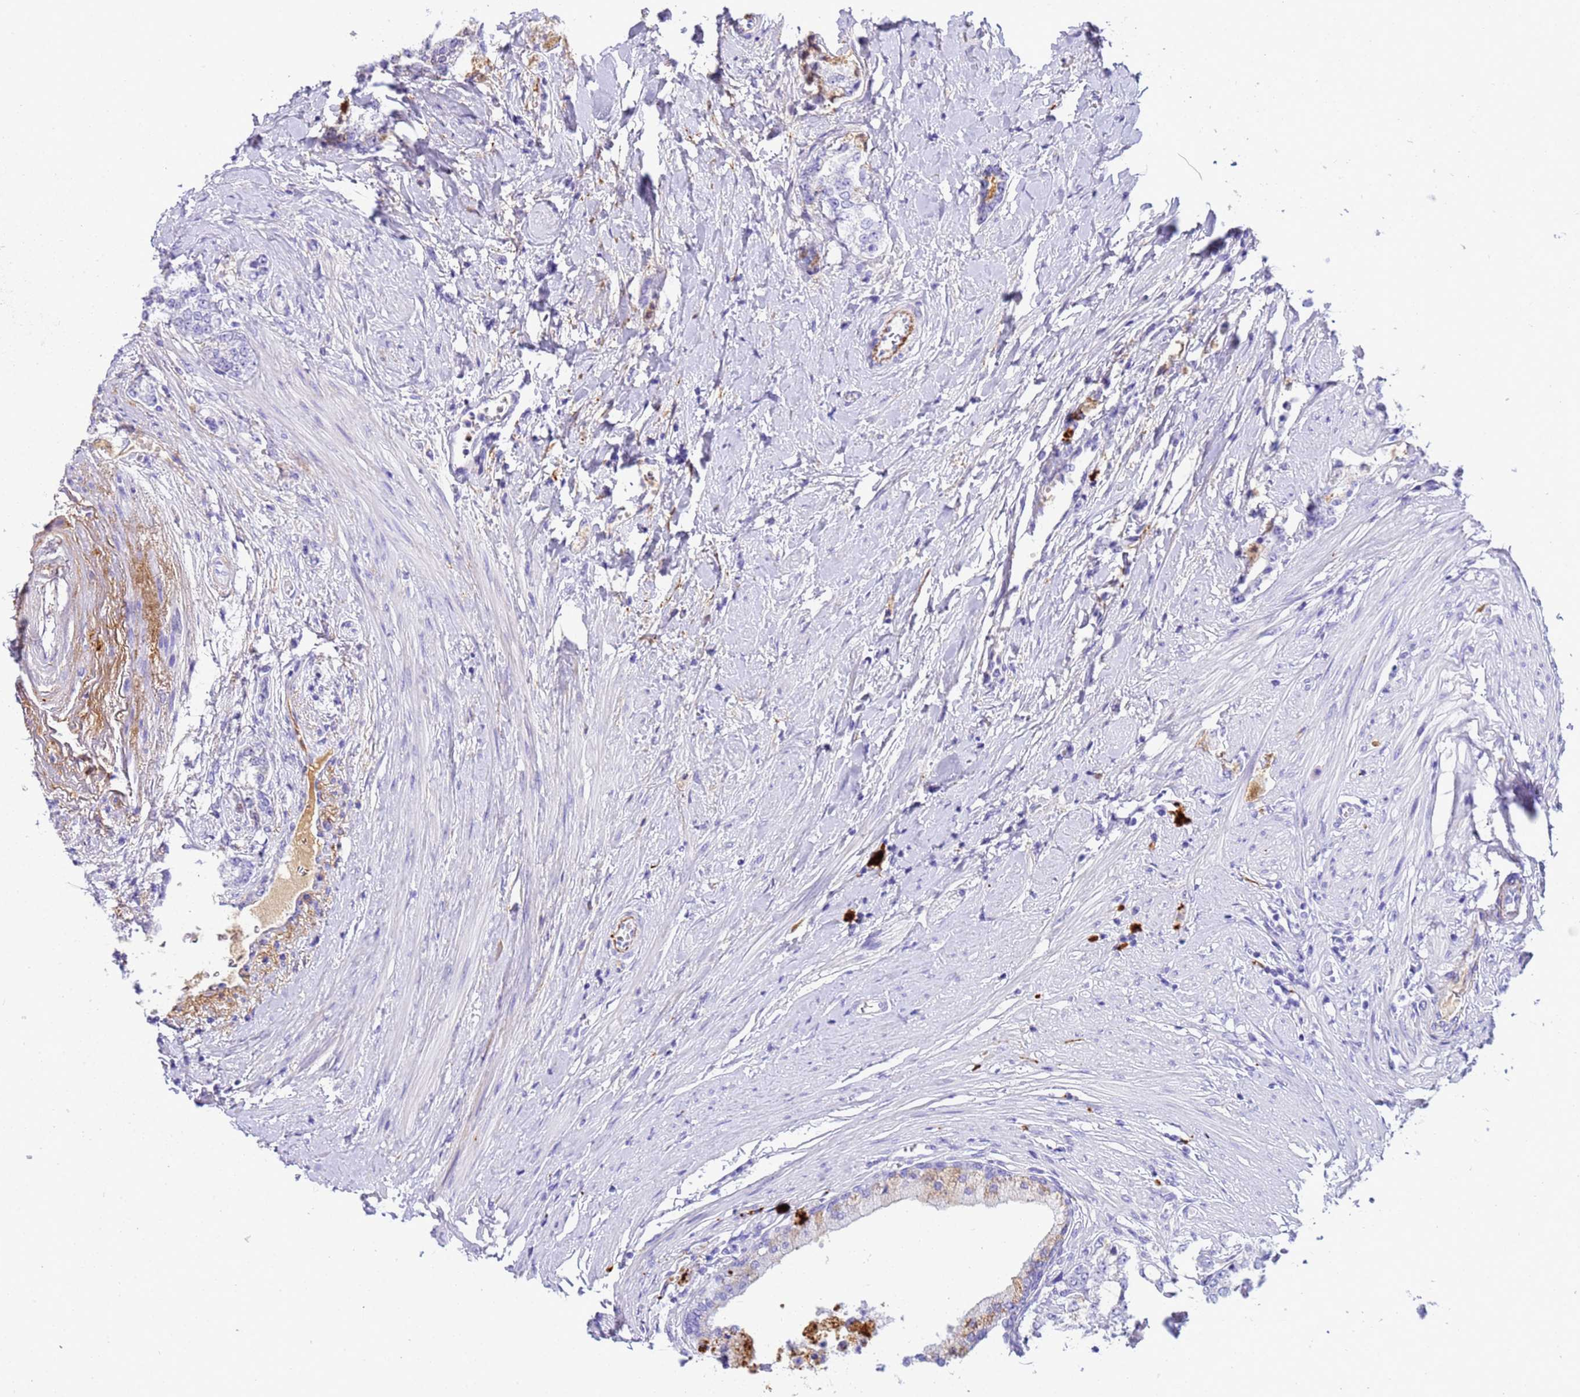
{"staining": {"intensity": "negative", "quantity": "none", "location": "none"}, "tissue": "prostate cancer", "cell_type": "Tumor cells", "image_type": "cancer", "snomed": [{"axis": "morphology", "description": "Adenocarcinoma, High grade"}, {"axis": "topography", "description": "Prostate"}], "caption": "Histopathology image shows no protein expression in tumor cells of prostate adenocarcinoma (high-grade) tissue.", "gene": "CFHR2", "patient": {"sex": "male", "age": 64}}